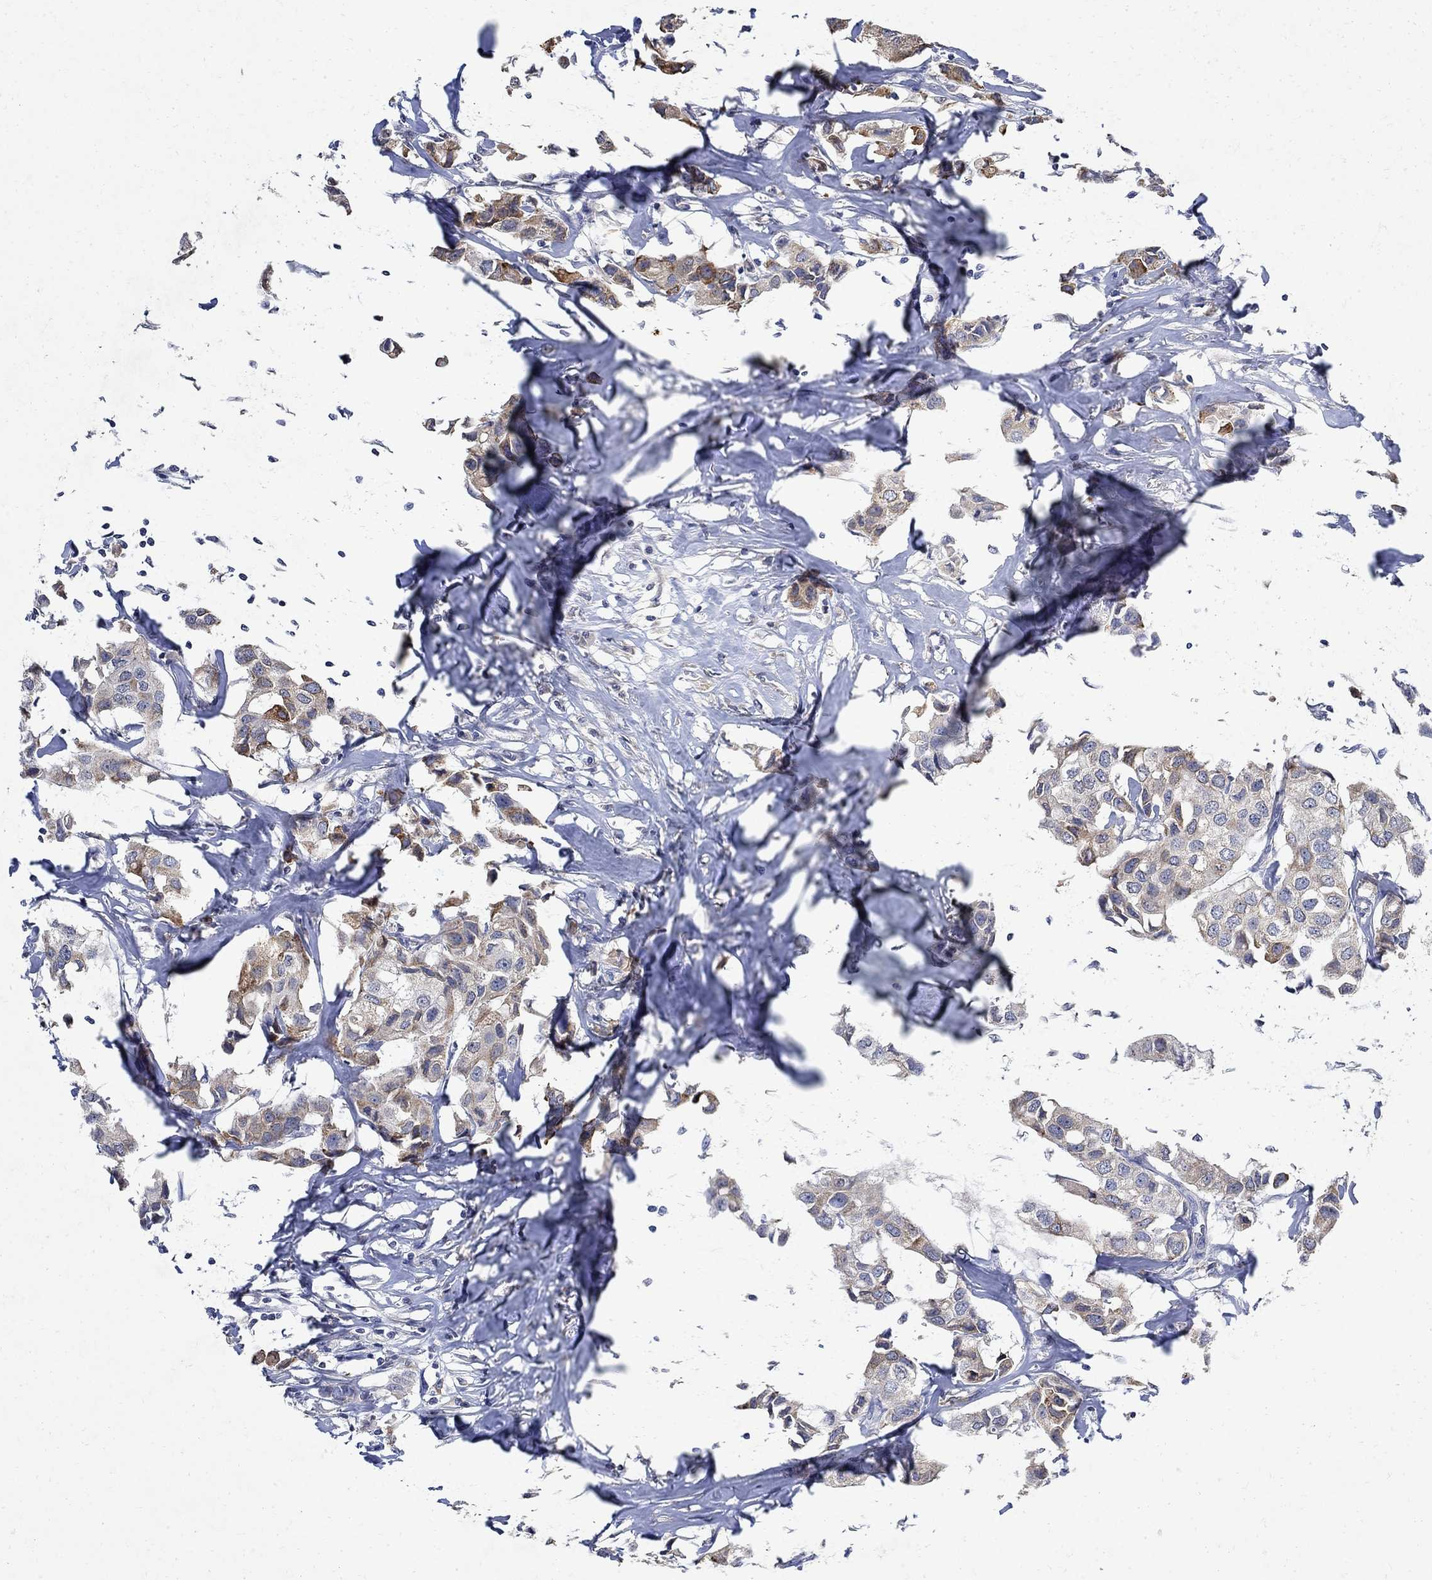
{"staining": {"intensity": "strong", "quantity": "25%-75%", "location": "cytoplasmic/membranous"}, "tissue": "breast cancer", "cell_type": "Tumor cells", "image_type": "cancer", "snomed": [{"axis": "morphology", "description": "Duct carcinoma"}, {"axis": "topography", "description": "Breast"}], "caption": "Breast invasive ductal carcinoma tissue demonstrates strong cytoplasmic/membranous expression in about 25%-75% of tumor cells, visualized by immunohistochemistry.", "gene": "TMEM169", "patient": {"sex": "female", "age": 80}}